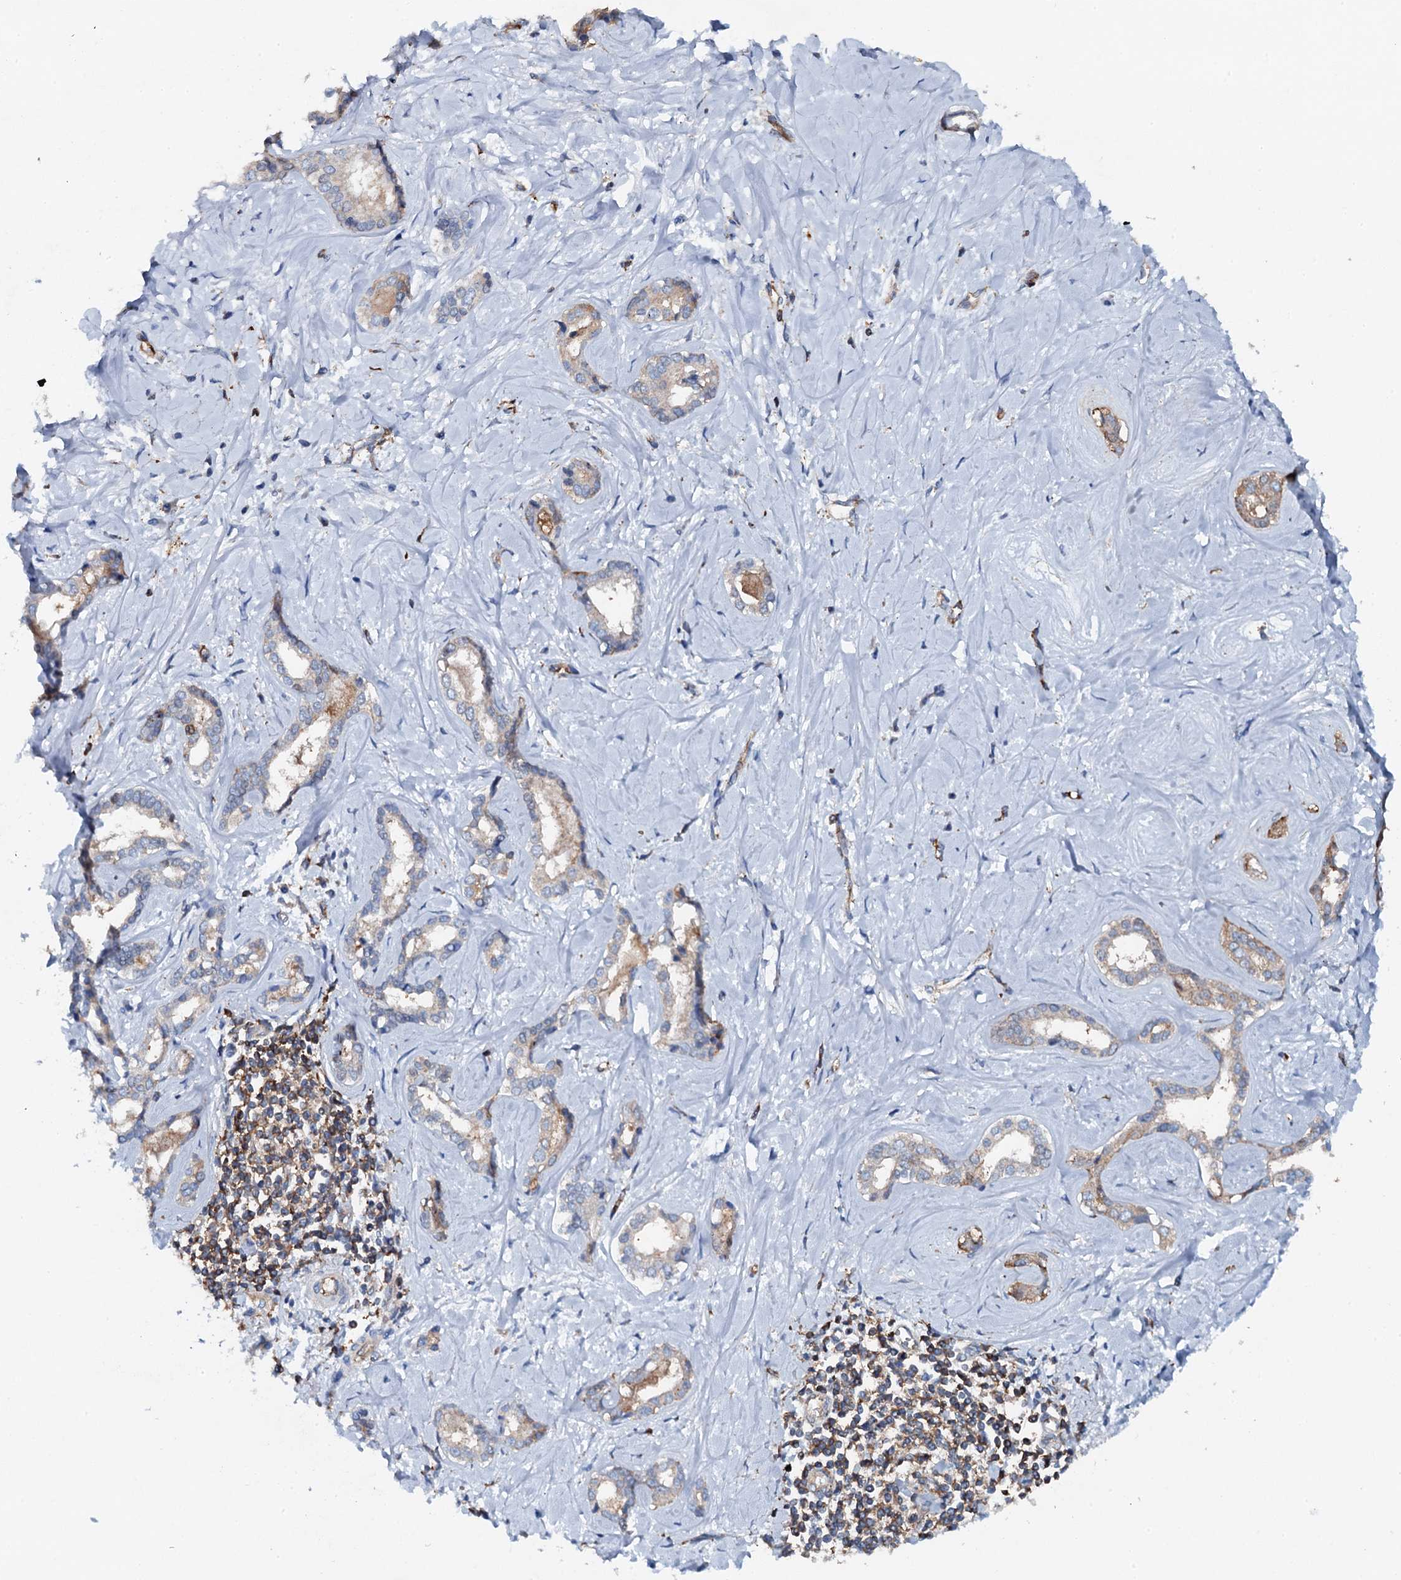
{"staining": {"intensity": "weak", "quantity": "<25%", "location": "cytoplasmic/membranous"}, "tissue": "liver cancer", "cell_type": "Tumor cells", "image_type": "cancer", "snomed": [{"axis": "morphology", "description": "Cholangiocarcinoma"}, {"axis": "topography", "description": "Liver"}], "caption": "Micrograph shows no significant protein expression in tumor cells of liver cancer (cholangiocarcinoma).", "gene": "MS4A4E", "patient": {"sex": "female", "age": 77}}